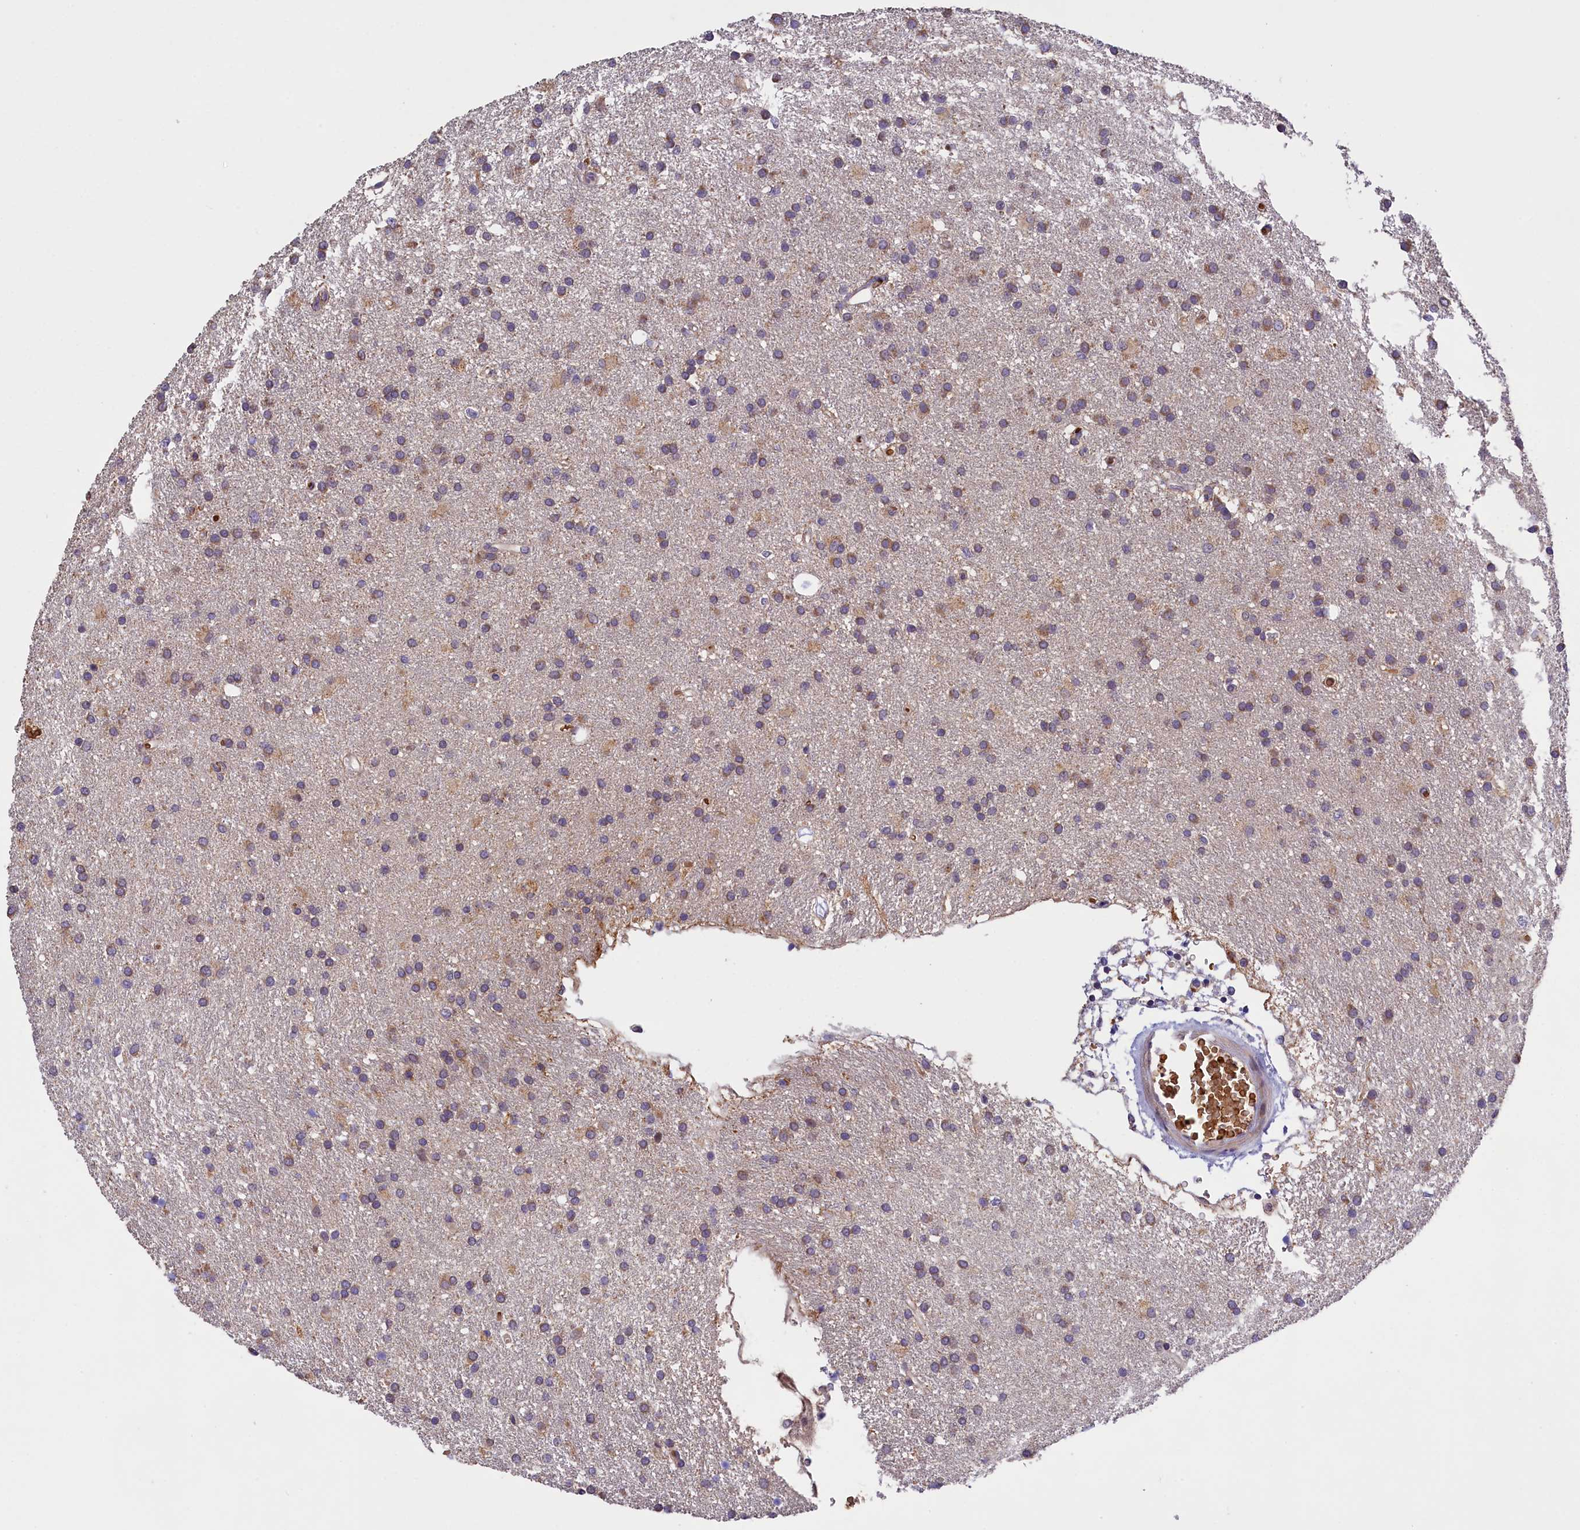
{"staining": {"intensity": "weak", "quantity": ">75%", "location": "cytoplasmic/membranous"}, "tissue": "glioma", "cell_type": "Tumor cells", "image_type": "cancer", "snomed": [{"axis": "morphology", "description": "Glioma, malignant, High grade"}, {"axis": "topography", "description": "Brain"}], "caption": "IHC photomicrograph of human glioma stained for a protein (brown), which demonstrates low levels of weak cytoplasmic/membranous staining in about >75% of tumor cells.", "gene": "PHAF1", "patient": {"sex": "male", "age": 77}}